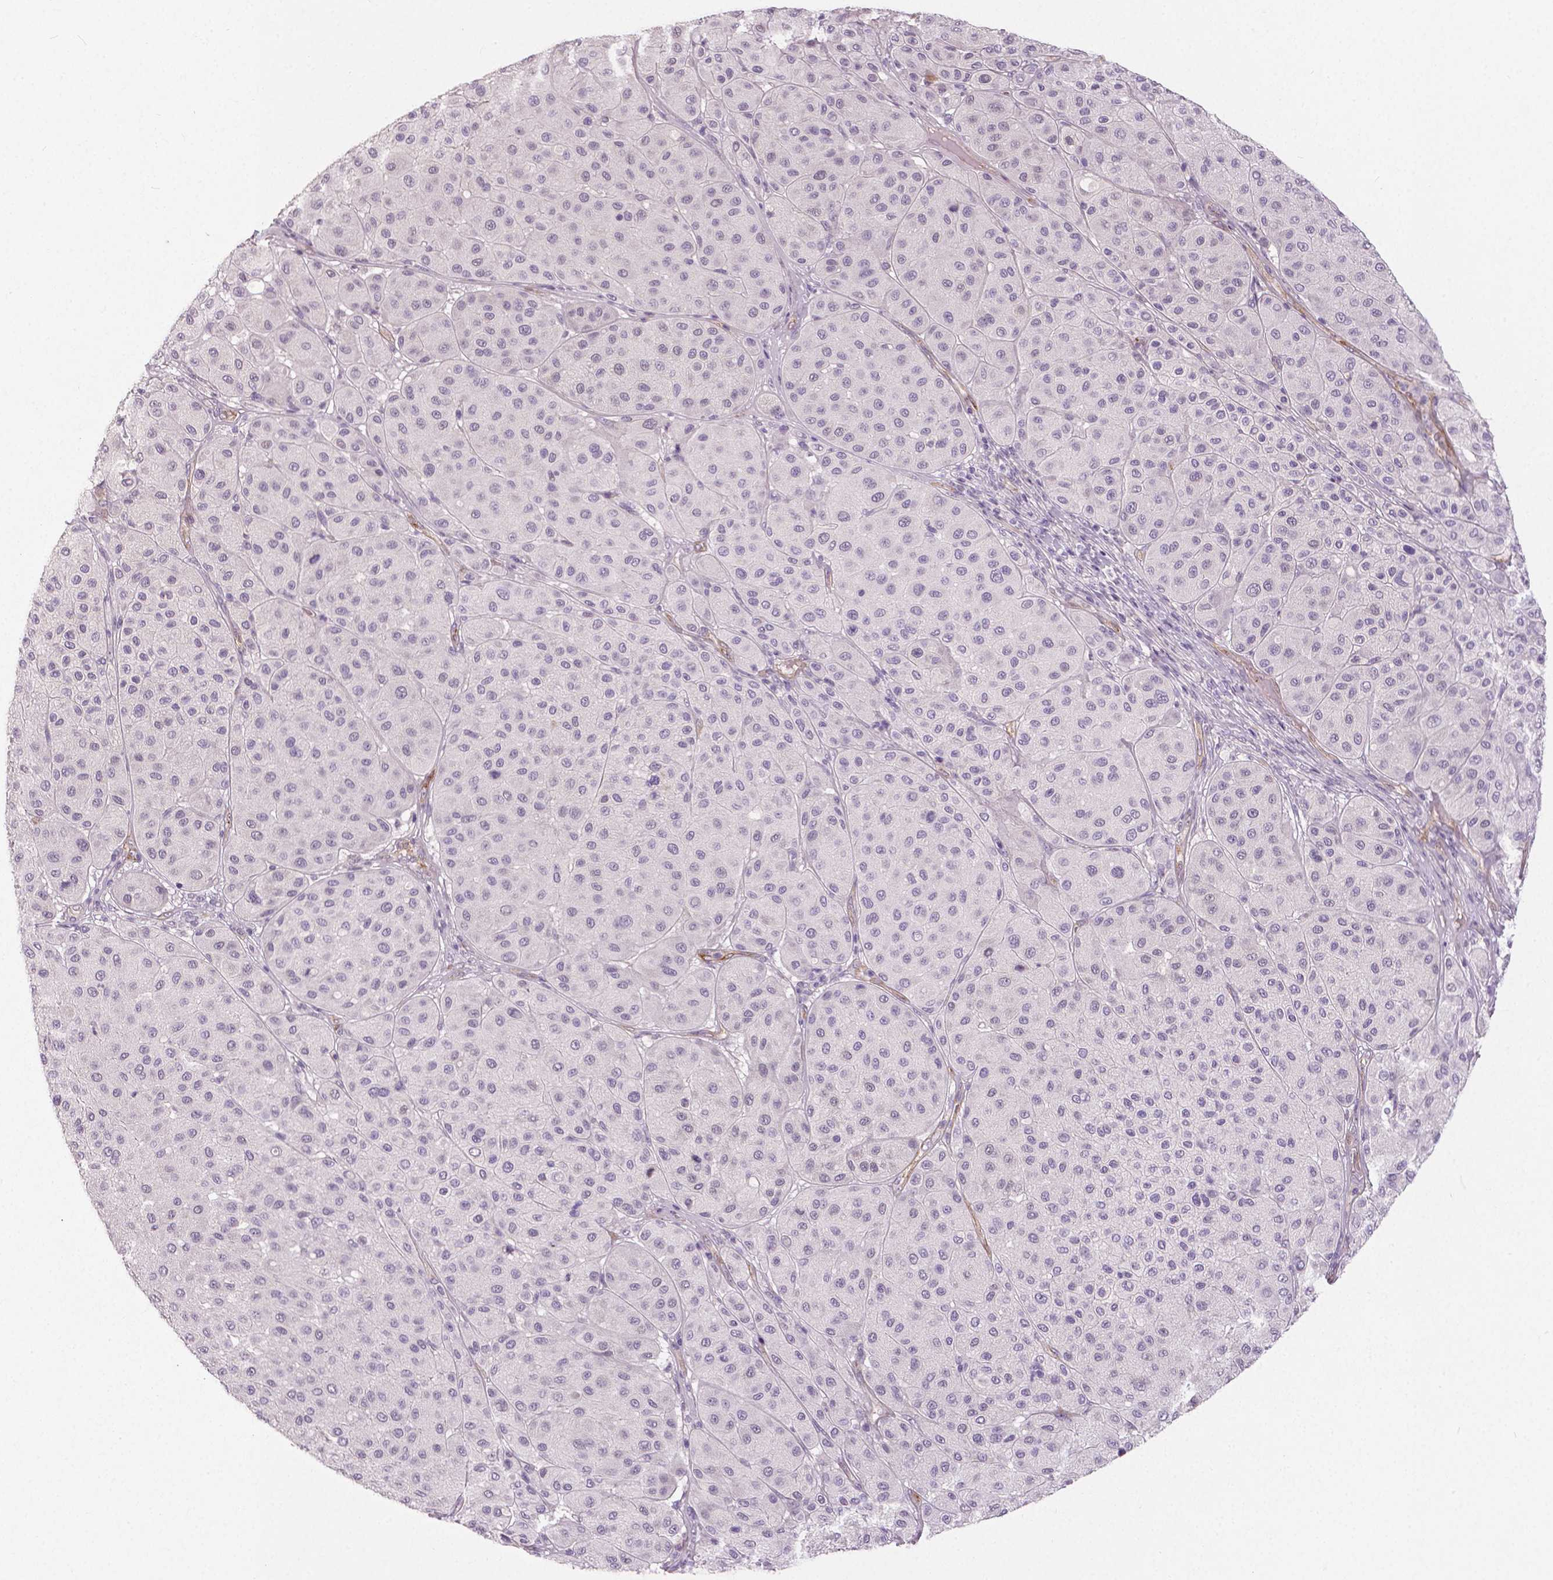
{"staining": {"intensity": "negative", "quantity": "none", "location": "none"}, "tissue": "melanoma", "cell_type": "Tumor cells", "image_type": "cancer", "snomed": [{"axis": "morphology", "description": "Malignant melanoma, Metastatic site"}, {"axis": "topography", "description": "Smooth muscle"}], "caption": "Immunohistochemistry micrograph of melanoma stained for a protein (brown), which shows no positivity in tumor cells.", "gene": "FLT1", "patient": {"sex": "male", "age": 41}}